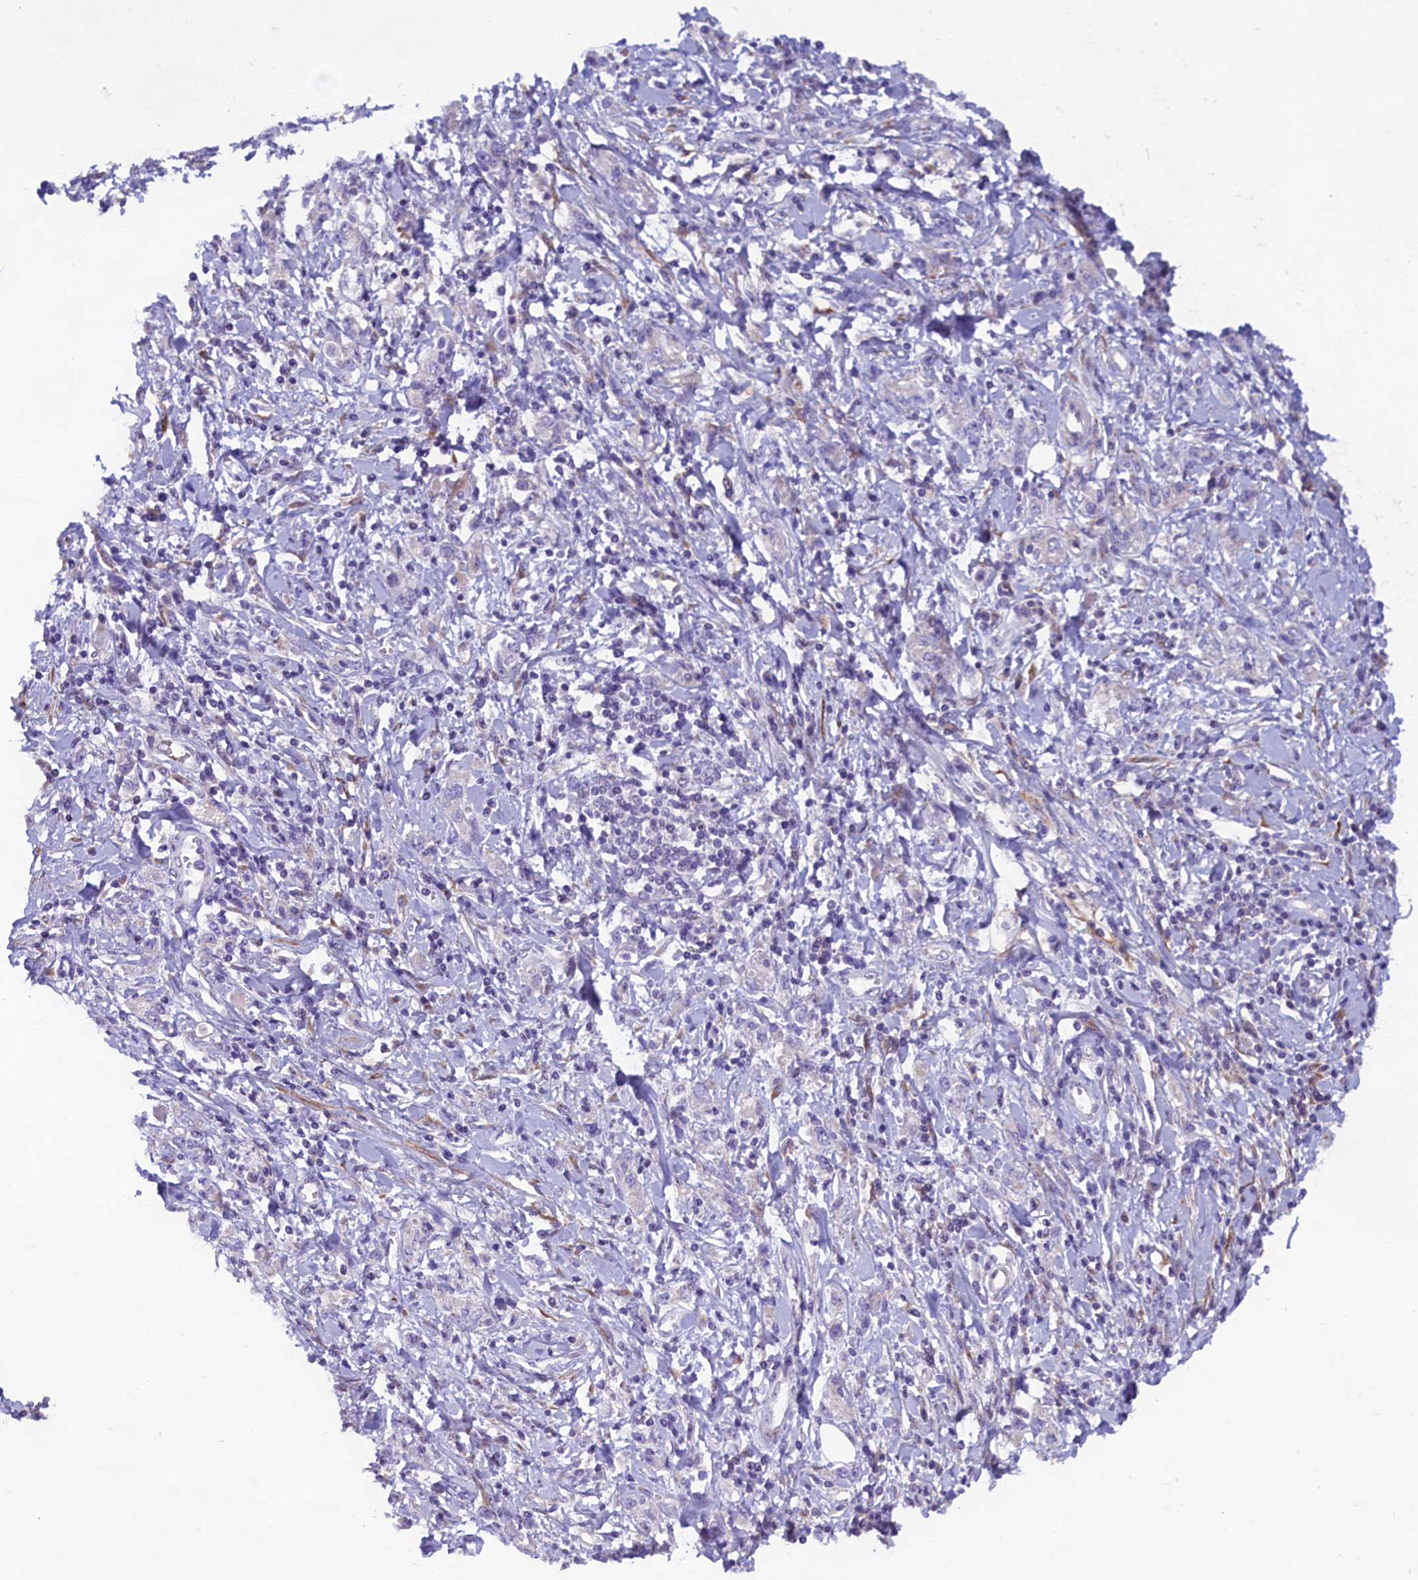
{"staining": {"intensity": "negative", "quantity": "none", "location": "none"}, "tissue": "stomach cancer", "cell_type": "Tumor cells", "image_type": "cancer", "snomed": [{"axis": "morphology", "description": "Adenocarcinoma, NOS"}, {"axis": "topography", "description": "Stomach"}], "caption": "A high-resolution histopathology image shows immunohistochemistry (IHC) staining of stomach cancer, which exhibits no significant expression in tumor cells. (IHC, brightfield microscopy, high magnification).", "gene": "MIEF2", "patient": {"sex": "female", "age": 76}}